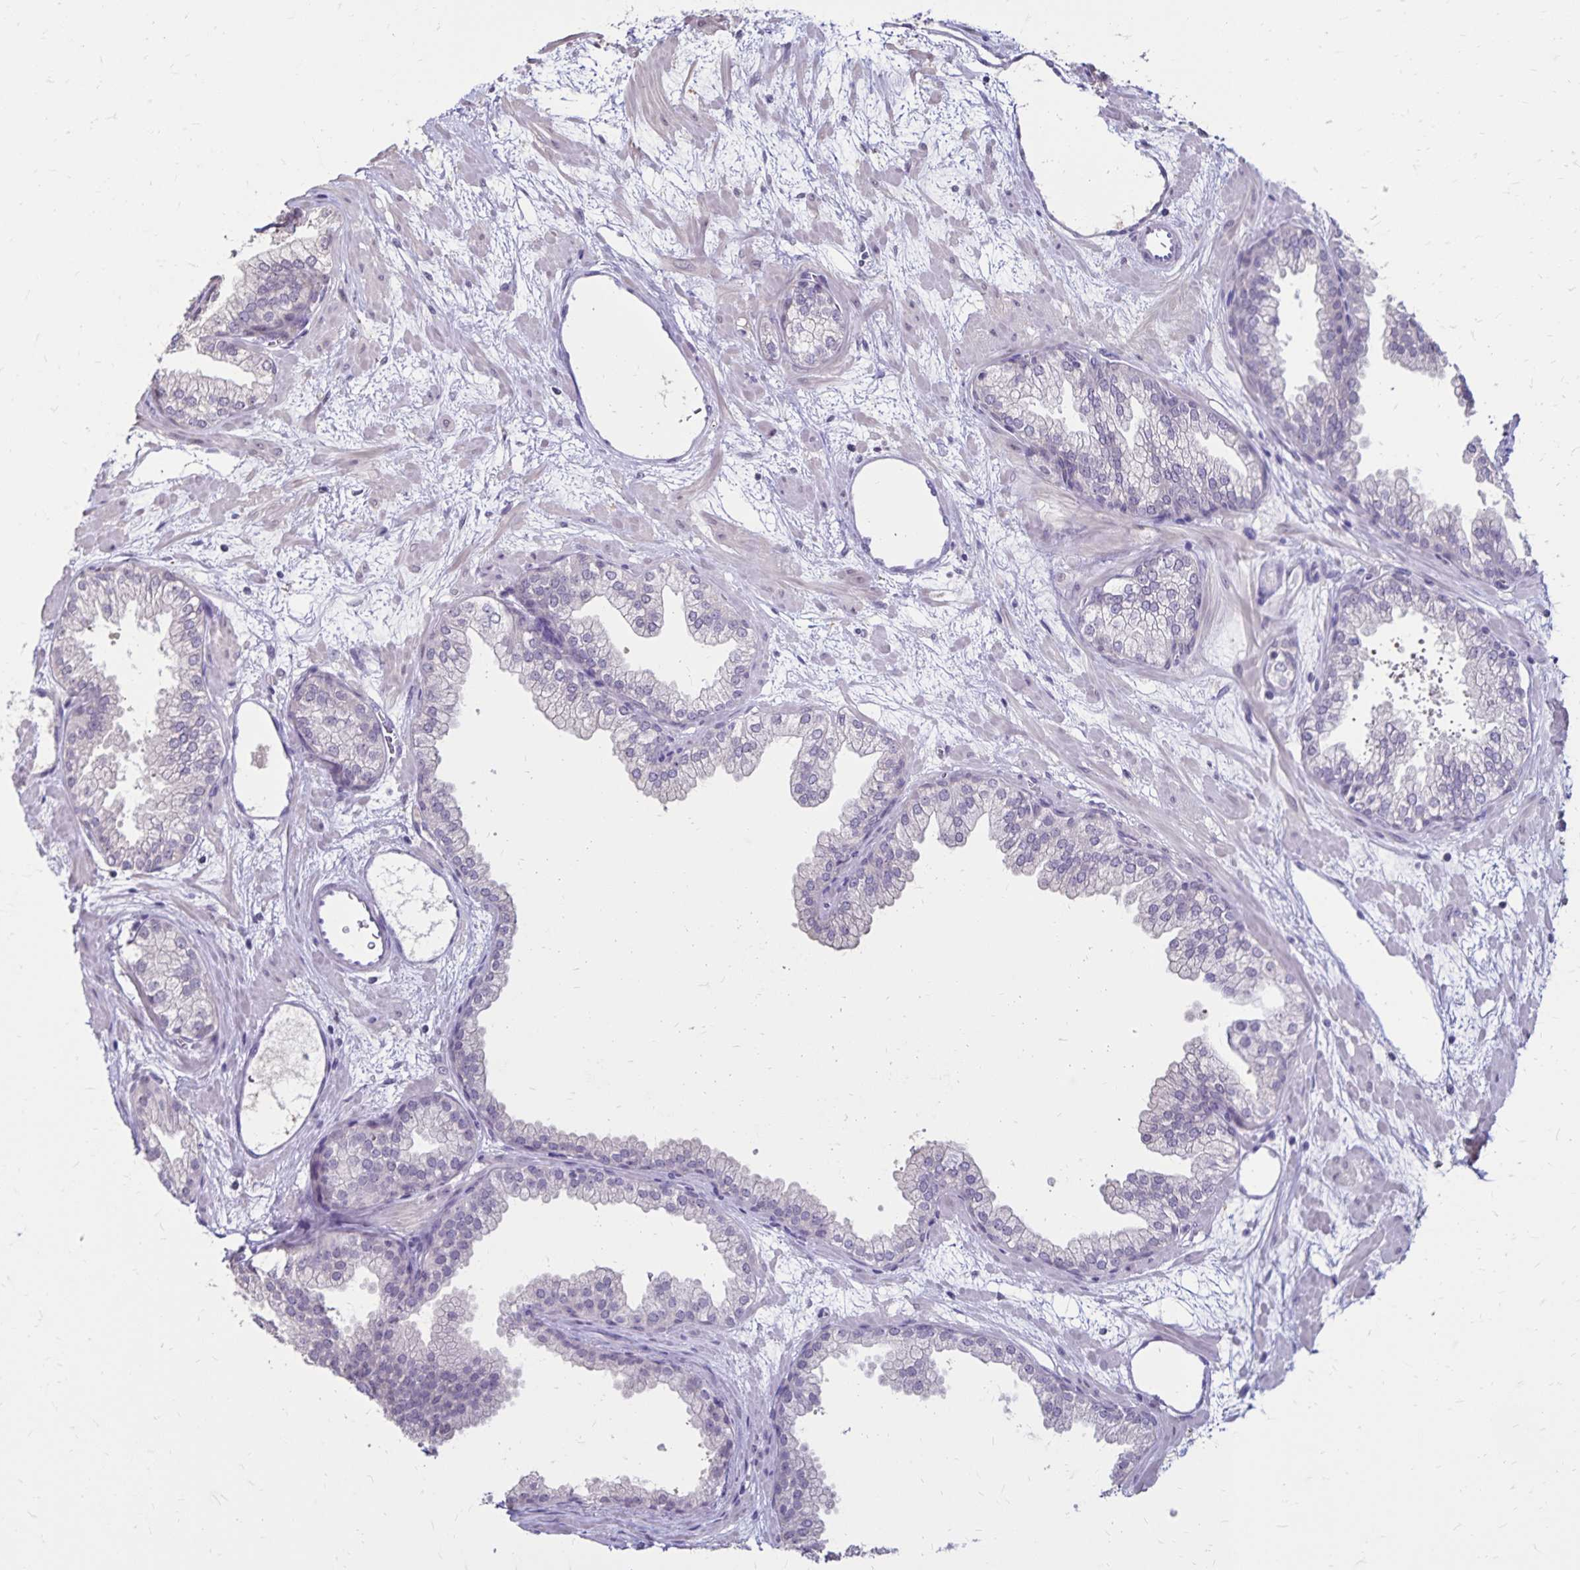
{"staining": {"intensity": "negative", "quantity": "none", "location": "none"}, "tissue": "prostate", "cell_type": "Glandular cells", "image_type": "normal", "snomed": [{"axis": "morphology", "description": "Normal tissue, NOS"}, {"axis": "topography", "description": "Prostate"}], "caption": "Protein analysis of benign prostate displays no significant positivity in glandular cells. Brightfield microscopy of IHC stained with DAB (3,3'-diaminobenzidine) (brown) and hematoxylin (blue), captured at high magnification.", "gene": "SH3GL3", "patient": {"sex": "male", "age": 37}}